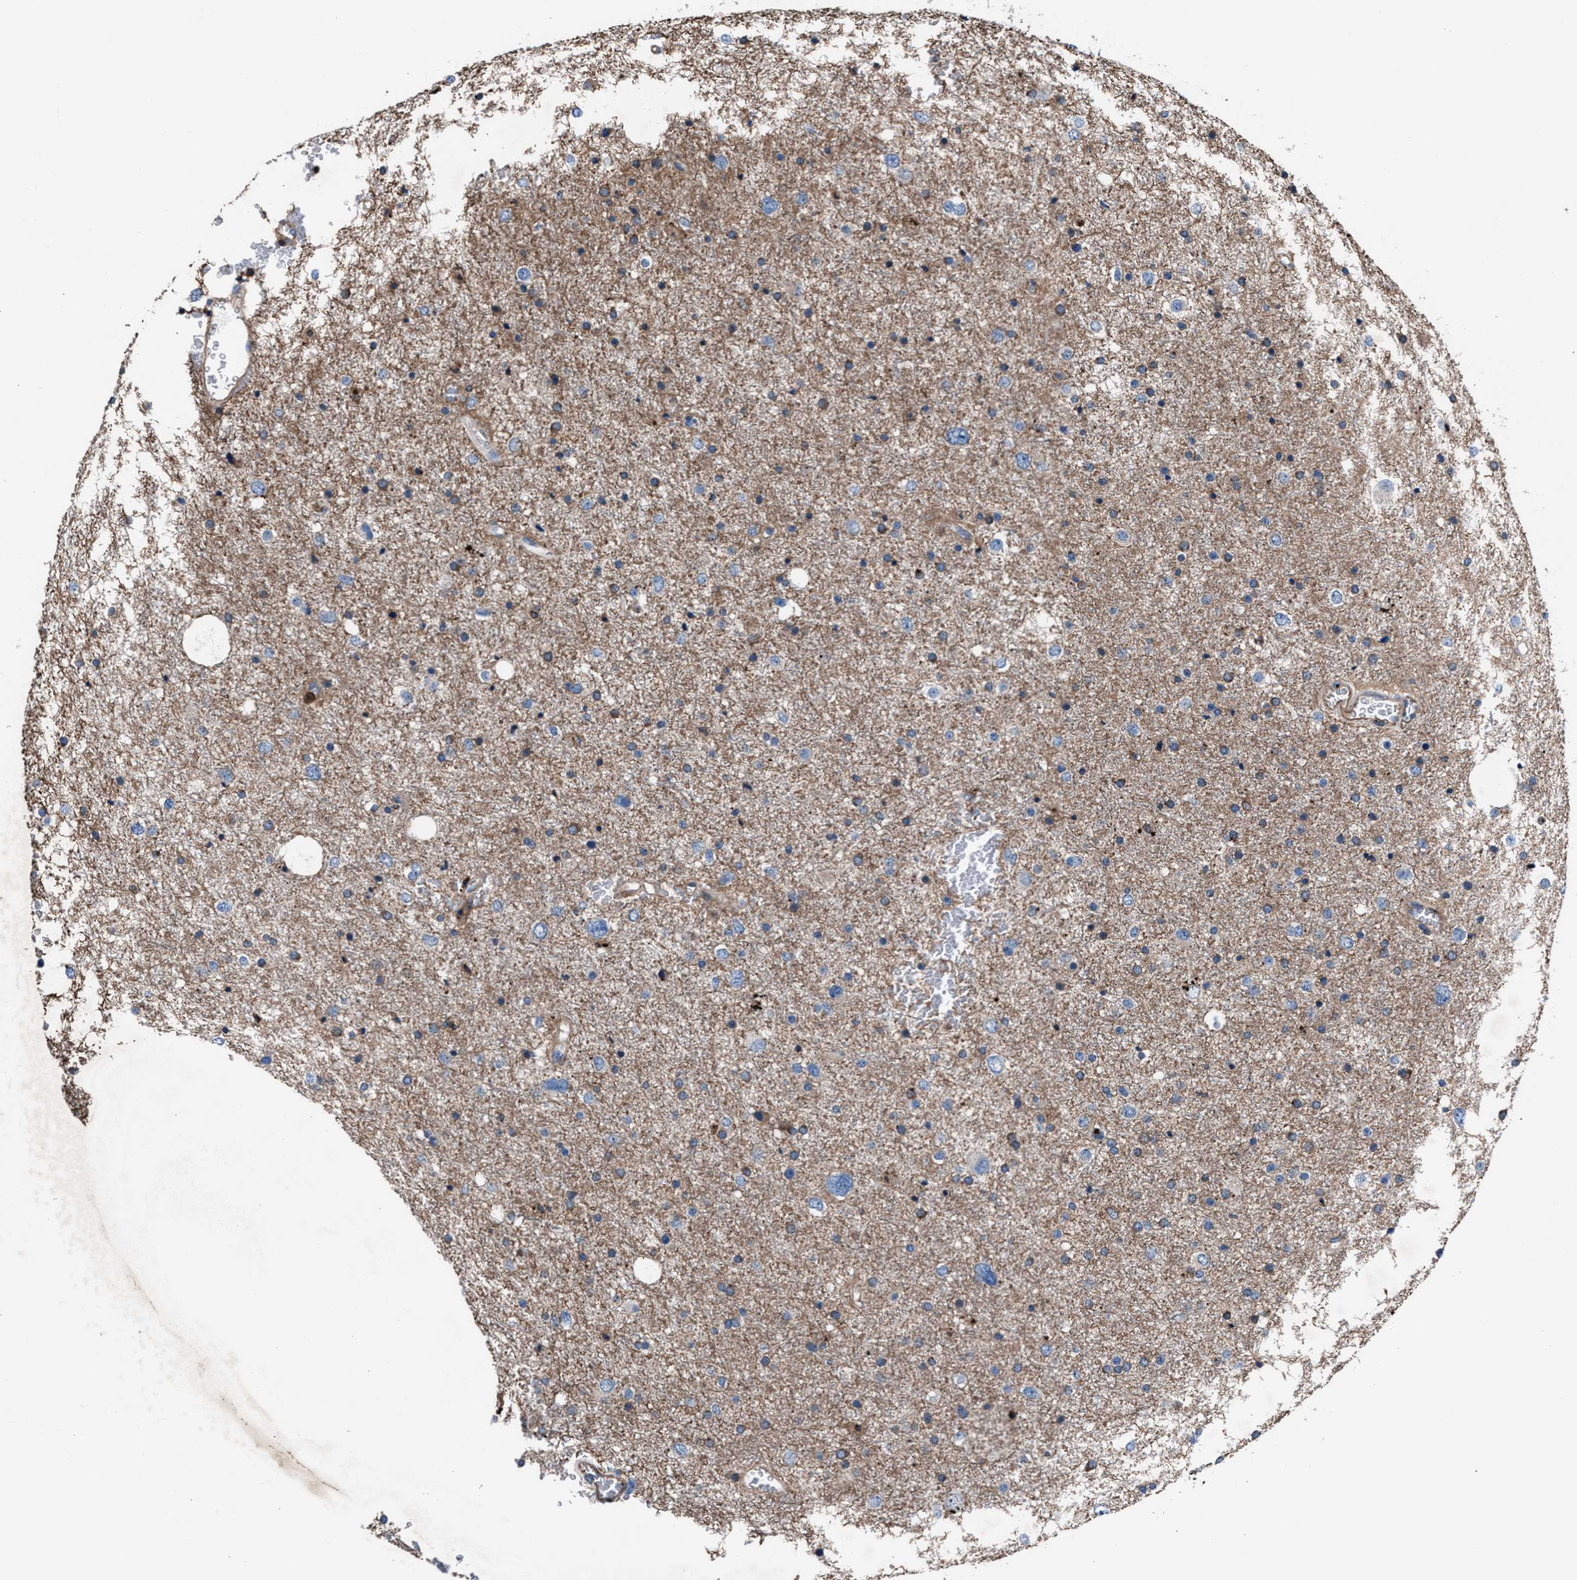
{"staining": {"intensity": "moderate", "quantity": "25%-75%", "location": "cytoplasmic/membranous"}, "tissue": "glioma", "cell_type": "Tumor cells", "image_type": "cancer", "snomed": [{"axis": "morphology", "description": "Glioma, malignant, Low grade"}, {"axis": "topography", "description": "Brain"}], "caption": "Glioma stained for a protein (brown) demonstrates moderate cytoplasmic/membranous positive expression in approximately 25%-75% of tumor cells.", "gene": "MFSD11", "patient": {"sex": "female", "age": 37}}